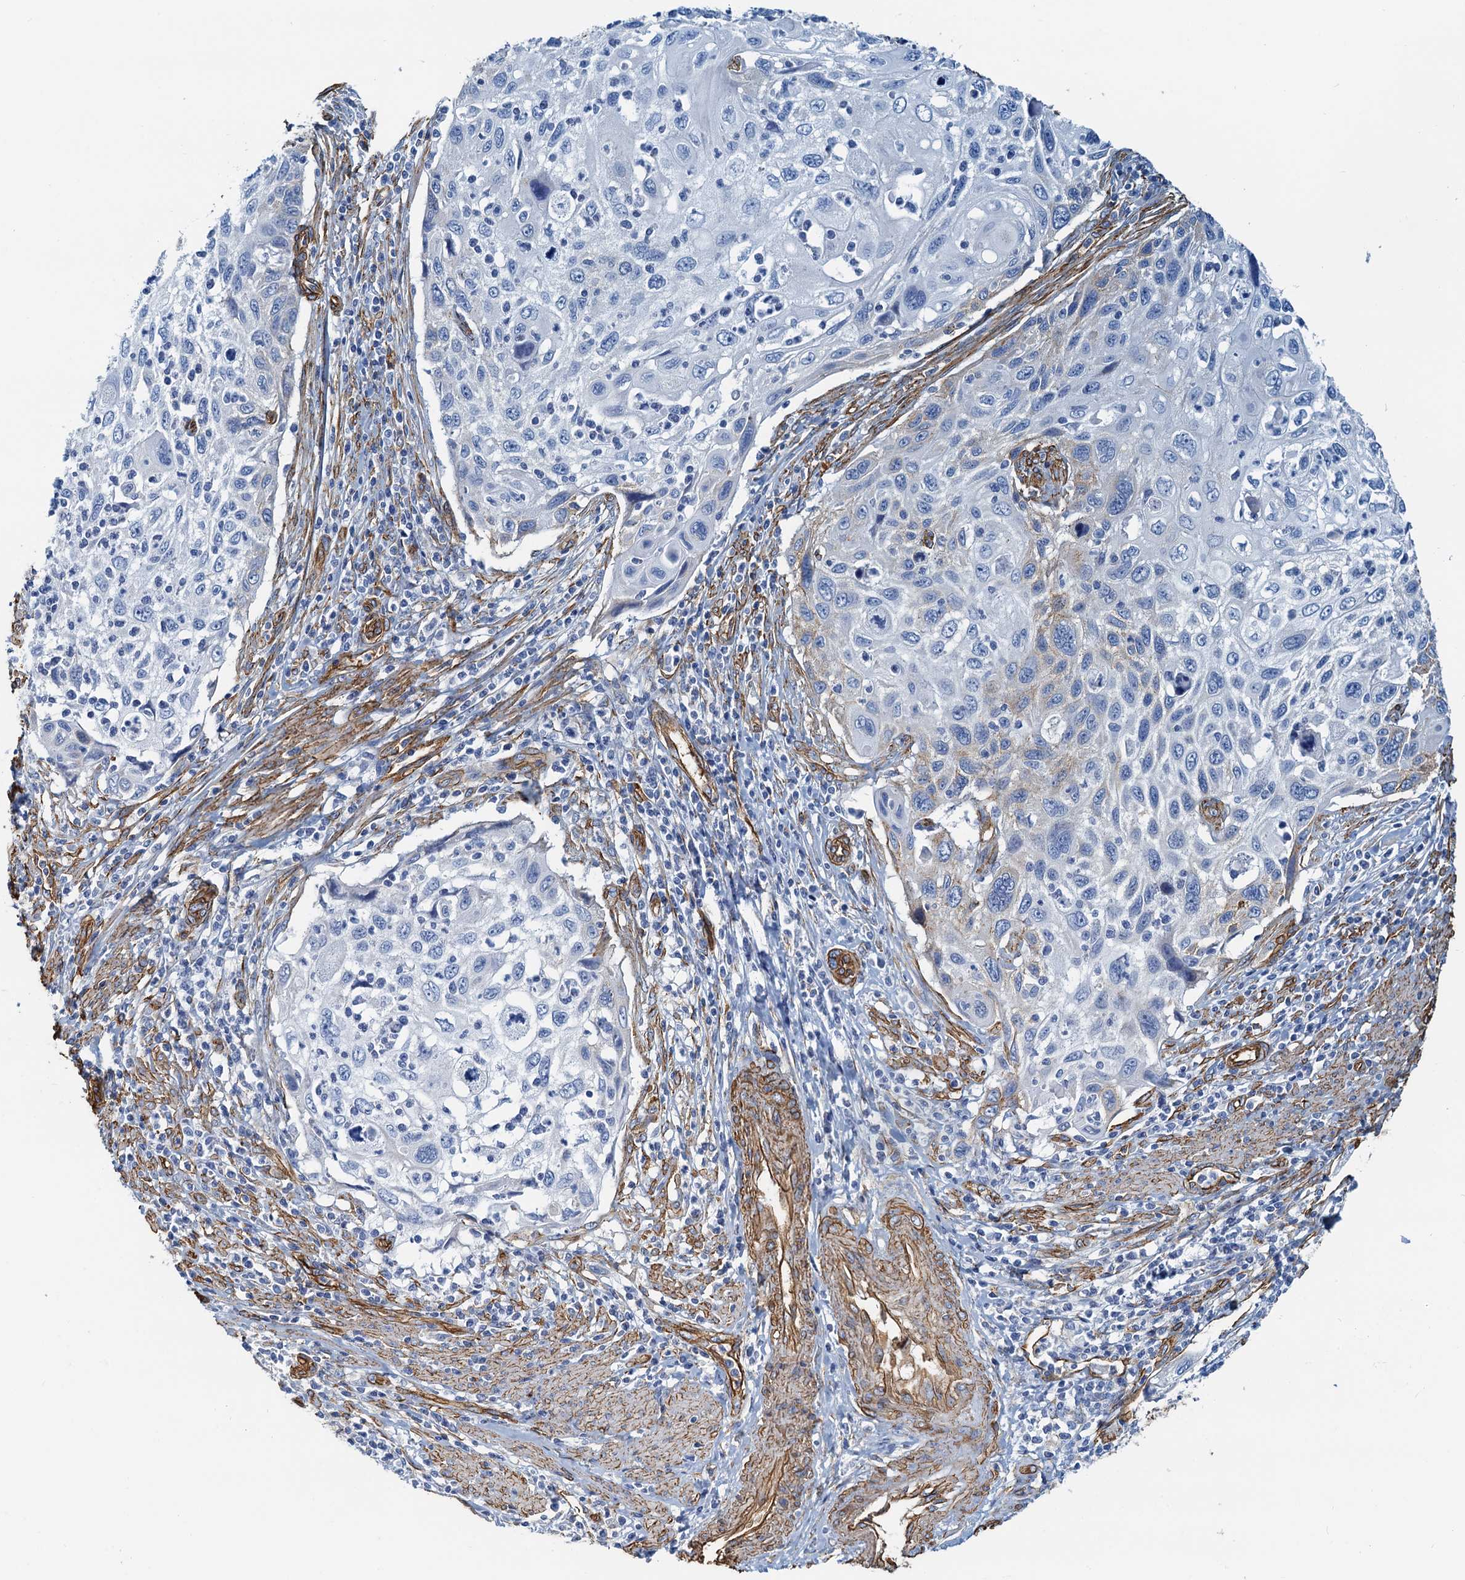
{"staining": {"intensity": "negative", "quantity": "none", "location": "none"}, "tissue": "cervical cancer", "cell_type": "Tumor cells", "image_type": "cancer", "snomed": [{"axis": "morphology", "description": "Squamous cell carcinoma, NOS"}, {"axis": "topography", "description": "Cervix"}], "caption": "Tumor cells show no significant staining in squamous cell carcinoma (cervical).", "gene": "DGKG", "patient": {"sex": "female", "age": 70}}